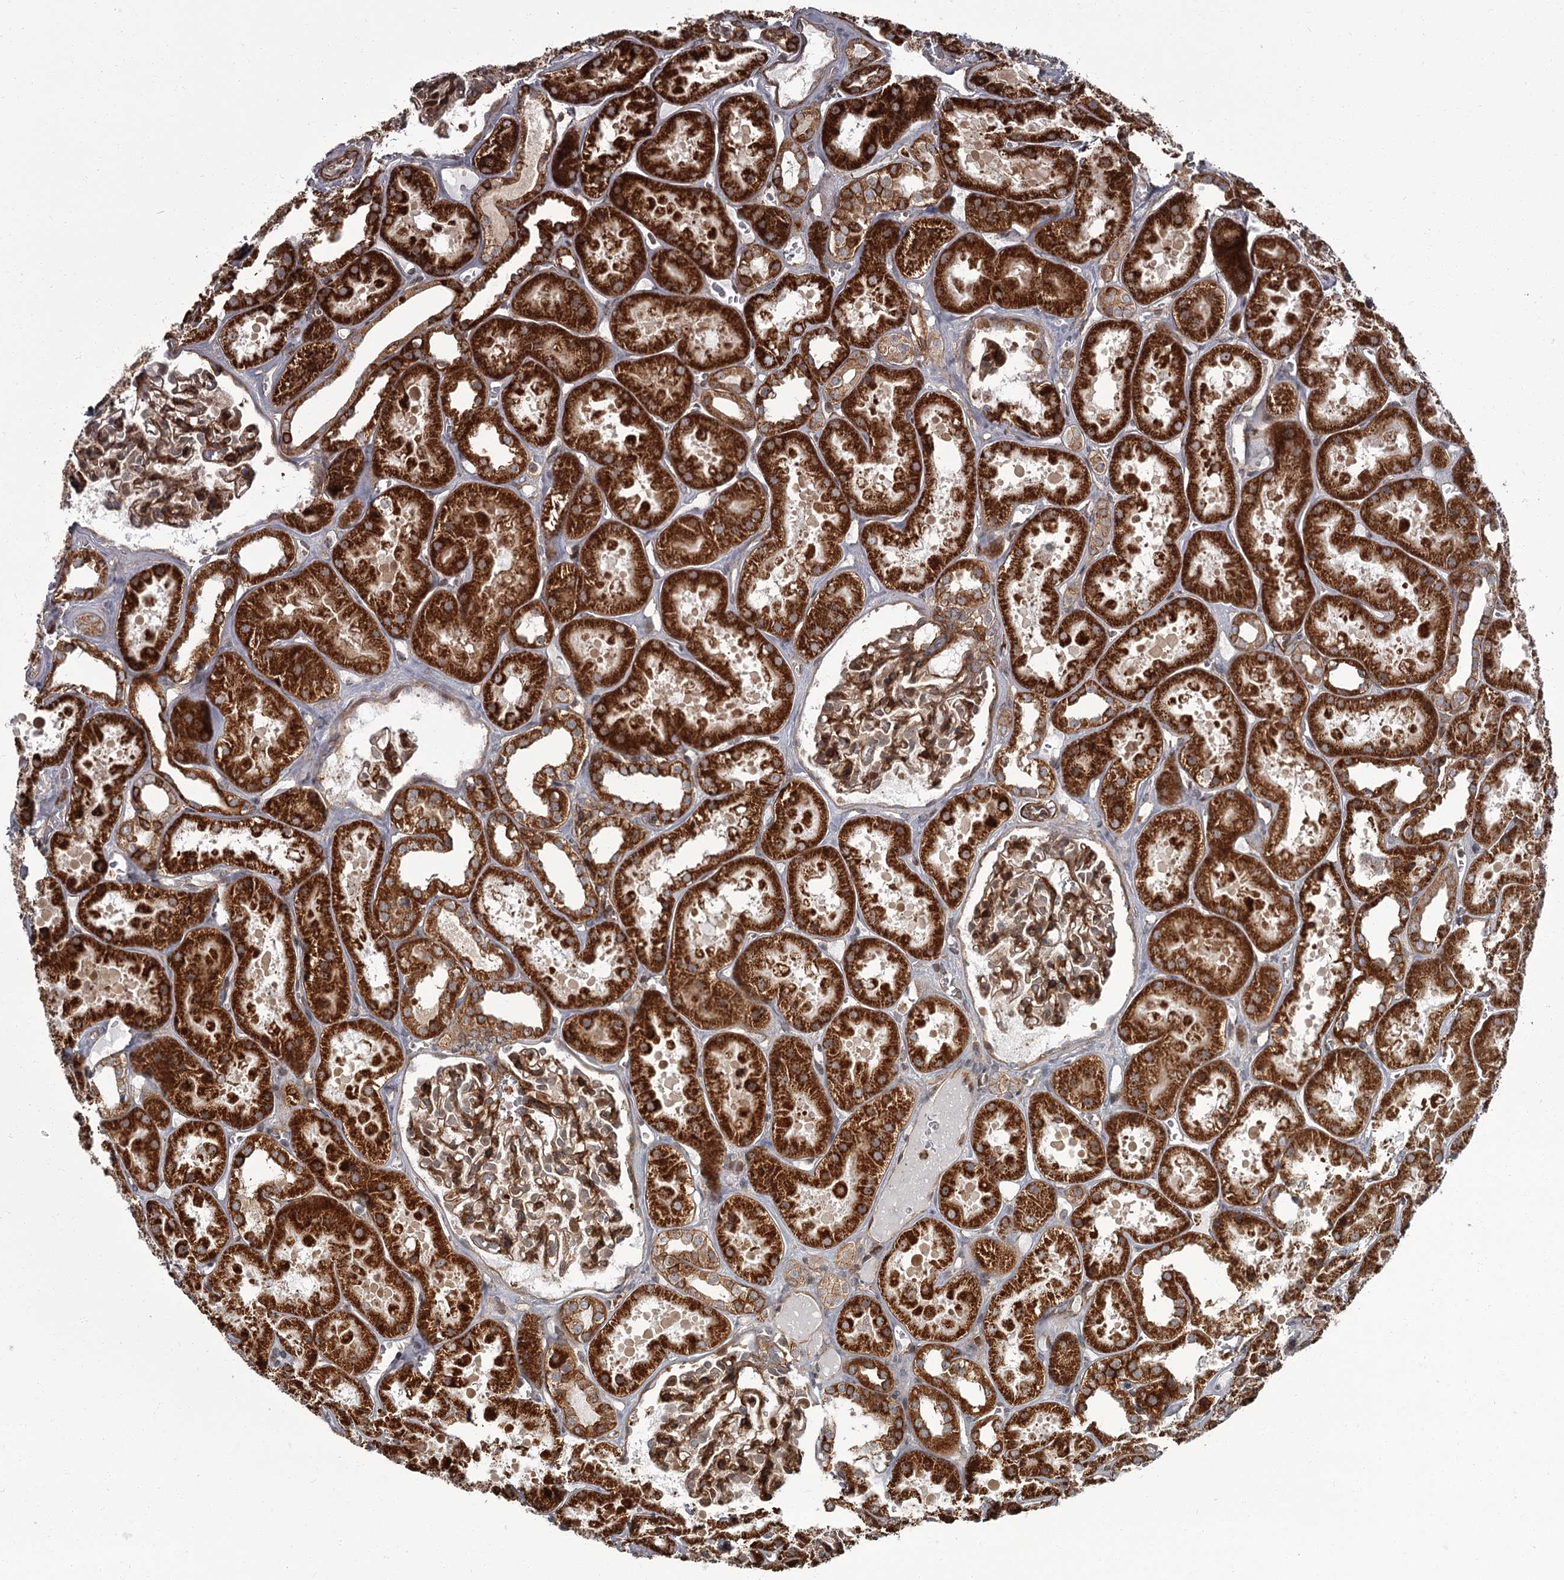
{"staining": {"intensity": "strong", "quantity": "25%-75%", "location": "cytoplasmic/membranous"}, "tissue": "kidney", "cell_type": "Cells in glomeruli", "image_type": "normal", "snomed": [{"axis": "morphology", "description": "Normal tissue, NOS"}, {"axis": "topography", "description": "Kidney"}], "caption": "Immunohistochemistry micrograph of benign kidney: kidney stained using IHC demonstrates high levels of strong protein expression localized specifically in the cytoplasmic/membranous of cells in glomeruli, appearing as a cytoplasmic/membranous brown color.", "gene": "THAP9", "patient": {"sex": "female", "age": 41}}